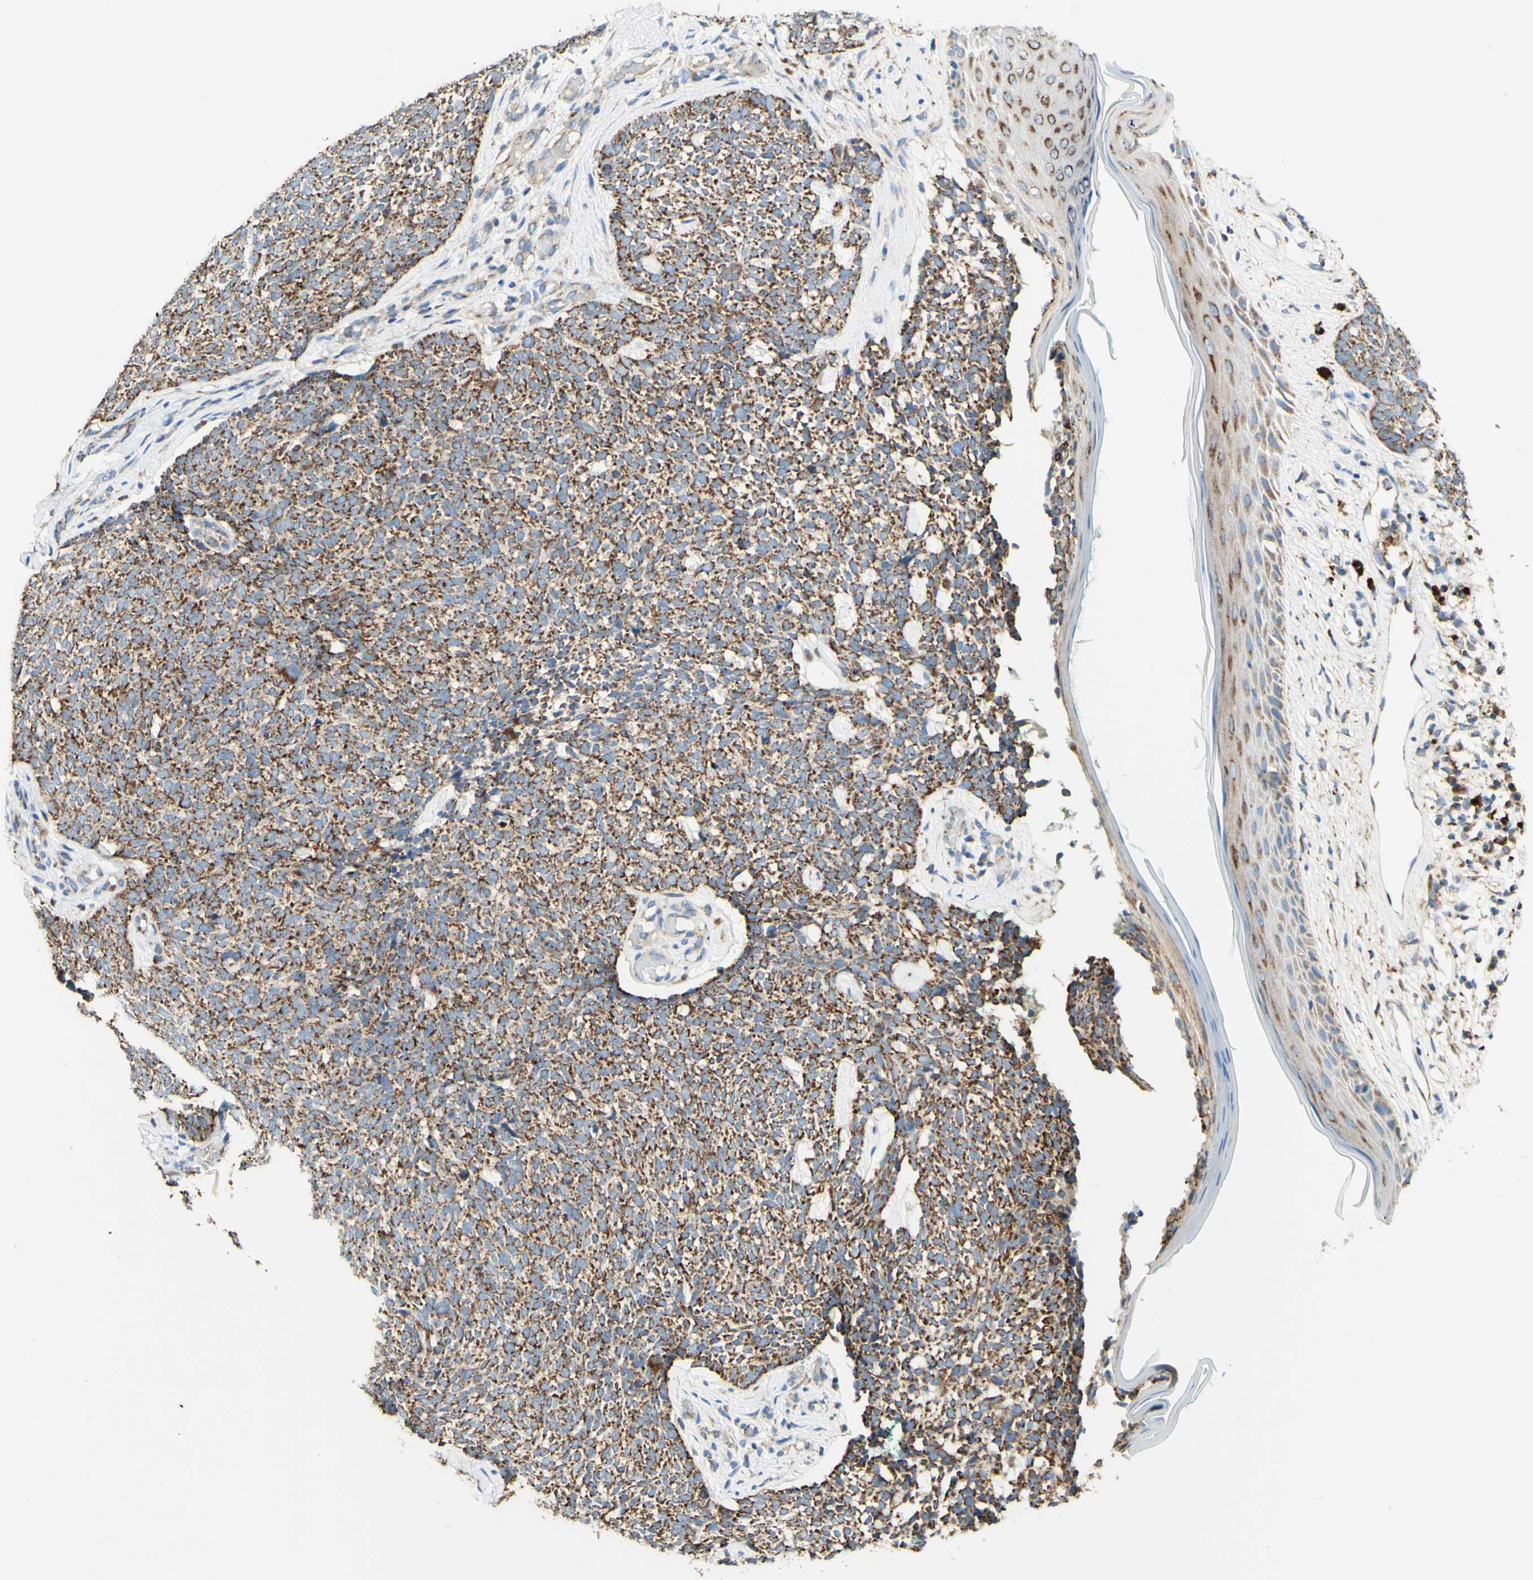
{"staining": {"intensity": "strong", "quantity": ">75%", "location": "cytoplasmic/membranous"}, "tissue": "skin cancer", "cell_type": "Tumor cells", "image_type": "cancer", "snomed": [{"axis": "morphology", "description": "Basal cell carcinoma"}, {"axis": "topography", "description": "Skin"}], "caption": "Immunohistochemical staining of basal cell carcinoma (skin) demonstrates strong cytoplasmic/membranous protein expression in approximately >75% of tumor cells. The staining was performed using DAB (3,3'-diaminobenzidine) to visualize the protein expression in brown, while the nuclei were stained in blue with hematoxylin (Magnification: 20x).", "gene": "ARMC10", "patient": {"sex": "female", "age": 84}}